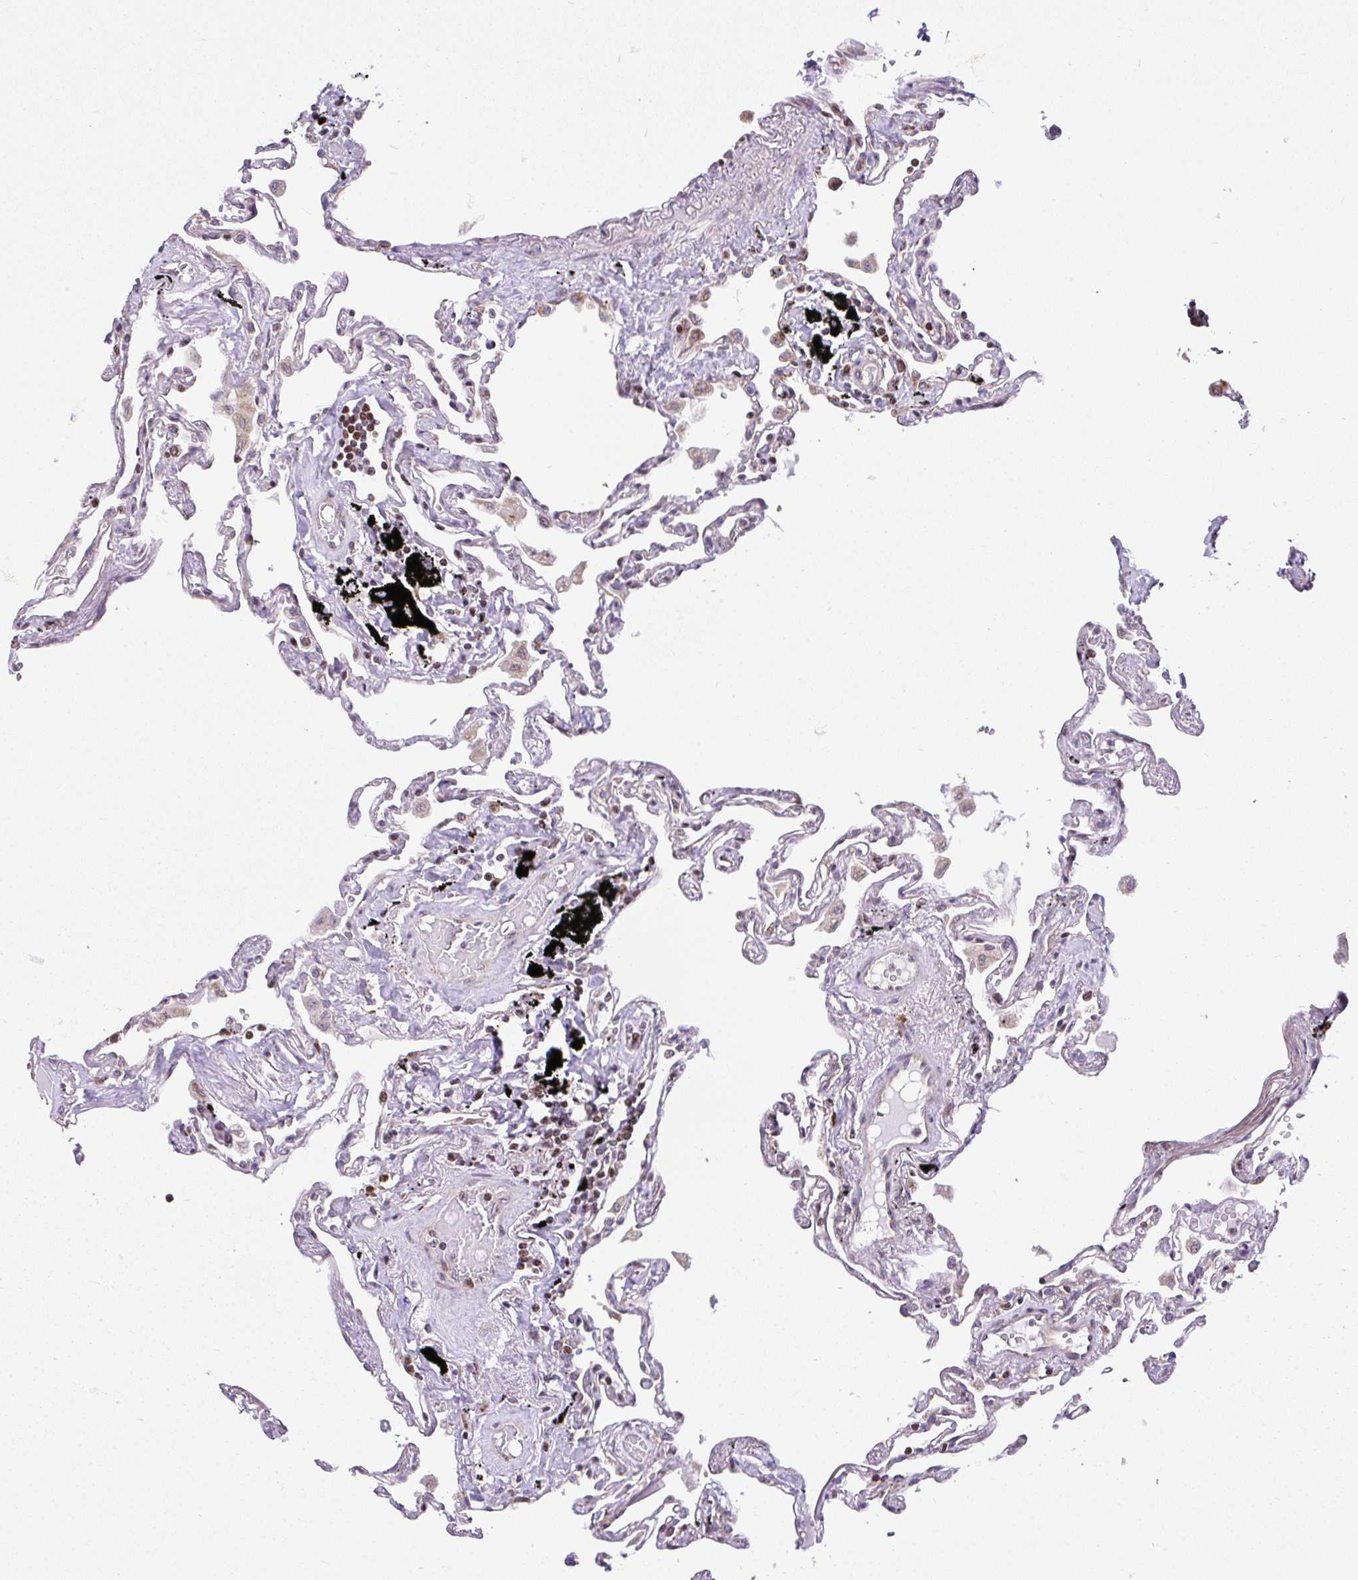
{"staining": {"intensity": "moderate", "quantity": "25%-75%", "location": "cytoplasmic/membranous"}, "tissue": "lung", "cell_type": "Alveolar cells", "image_type": "normal", "snomed": [{"axis": "morphology", "description": "Normal tissue, NOS"}, {"axis": "topography", "description": "Lung"}], "caption": "The histopathology image shows immunohistochemical staining of benign lung. There is moderate cytoplasmic/membranous positivity is seen in about 25%-75% of alveolar cells. The staining was performed using DAB to visualize the protein expression in brown, while the nuclei were stained in blue with hematoxylin (Magnification: 20x).", "gene": "FIGNL1", "patient": {"sex": "female", "age": 67}}